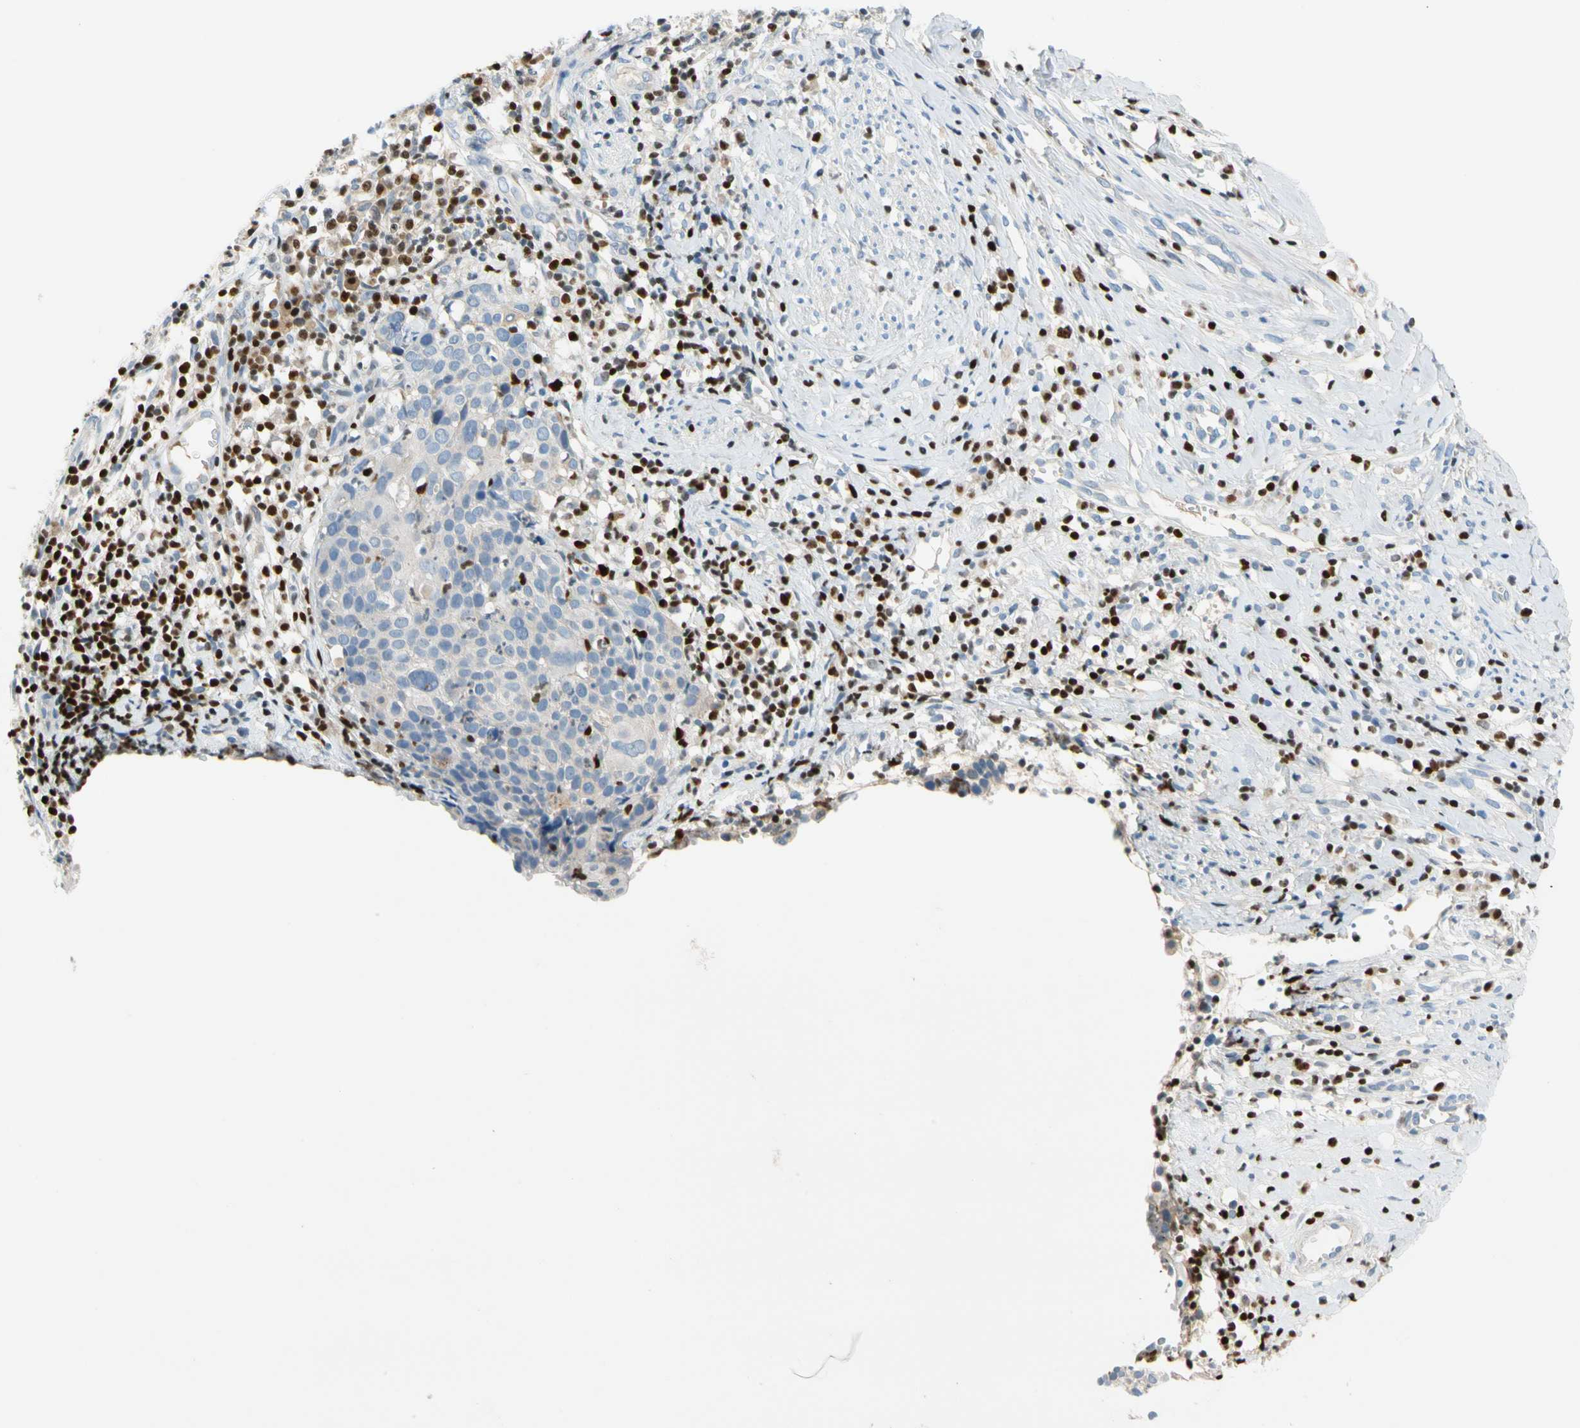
{"staining": {"intensity": "negative", "quantity": "none", "location": "none"}, "tissue": "cervical cancer", "cell_type": "Tumor cells", "image_type": "cancer", "snomed": [{"axis": "morphology", "description": "Squamous cell carcinoma, NOS"}, {"axis": "topography", "description": "Cervix"}], "caption": "IHC micrograph of human cervical cancer stained for a protein (brown), which demonstrates no staining in tumor cells.", "gene": "SP140", "patient": {"sex": "female", "age": 40}}